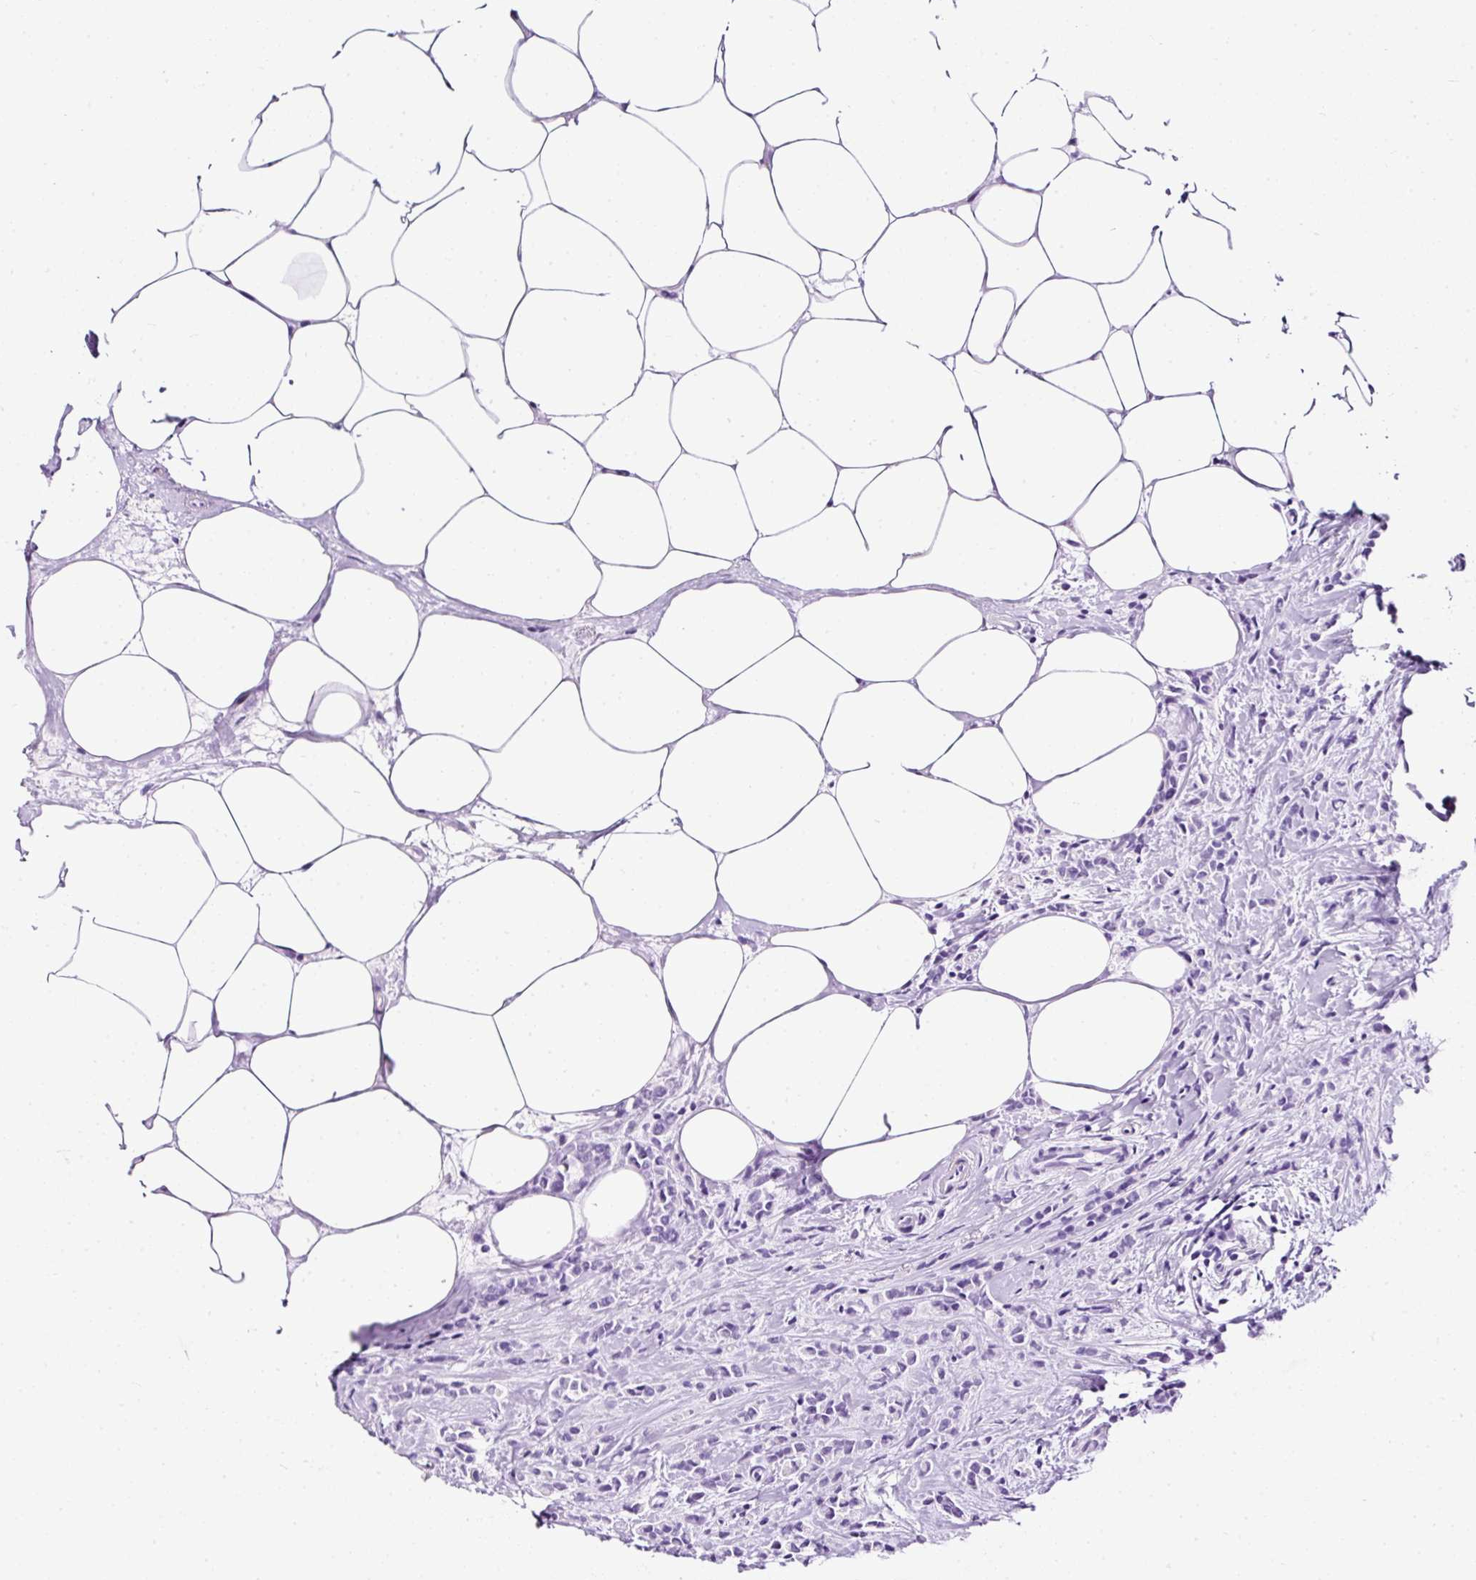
{"staining": {"intensity": "negative", "quantity": "none", "location": "none"}, "tissue": "breast cancer", "cell_type": "Tumor cells", "image_type": "cancer", "snomed": [{"axis": "morphology", "description": "Lobular carcinoma"}, {"axis": "topography", "description": "Breast"}], "caption": "Breast cancer (lobular carcinoma) was stained to show a protein in brown. There is no significant staining in tumor cells.", "gene": "NTS", "patient": {"sex": "female", "age": 84}}